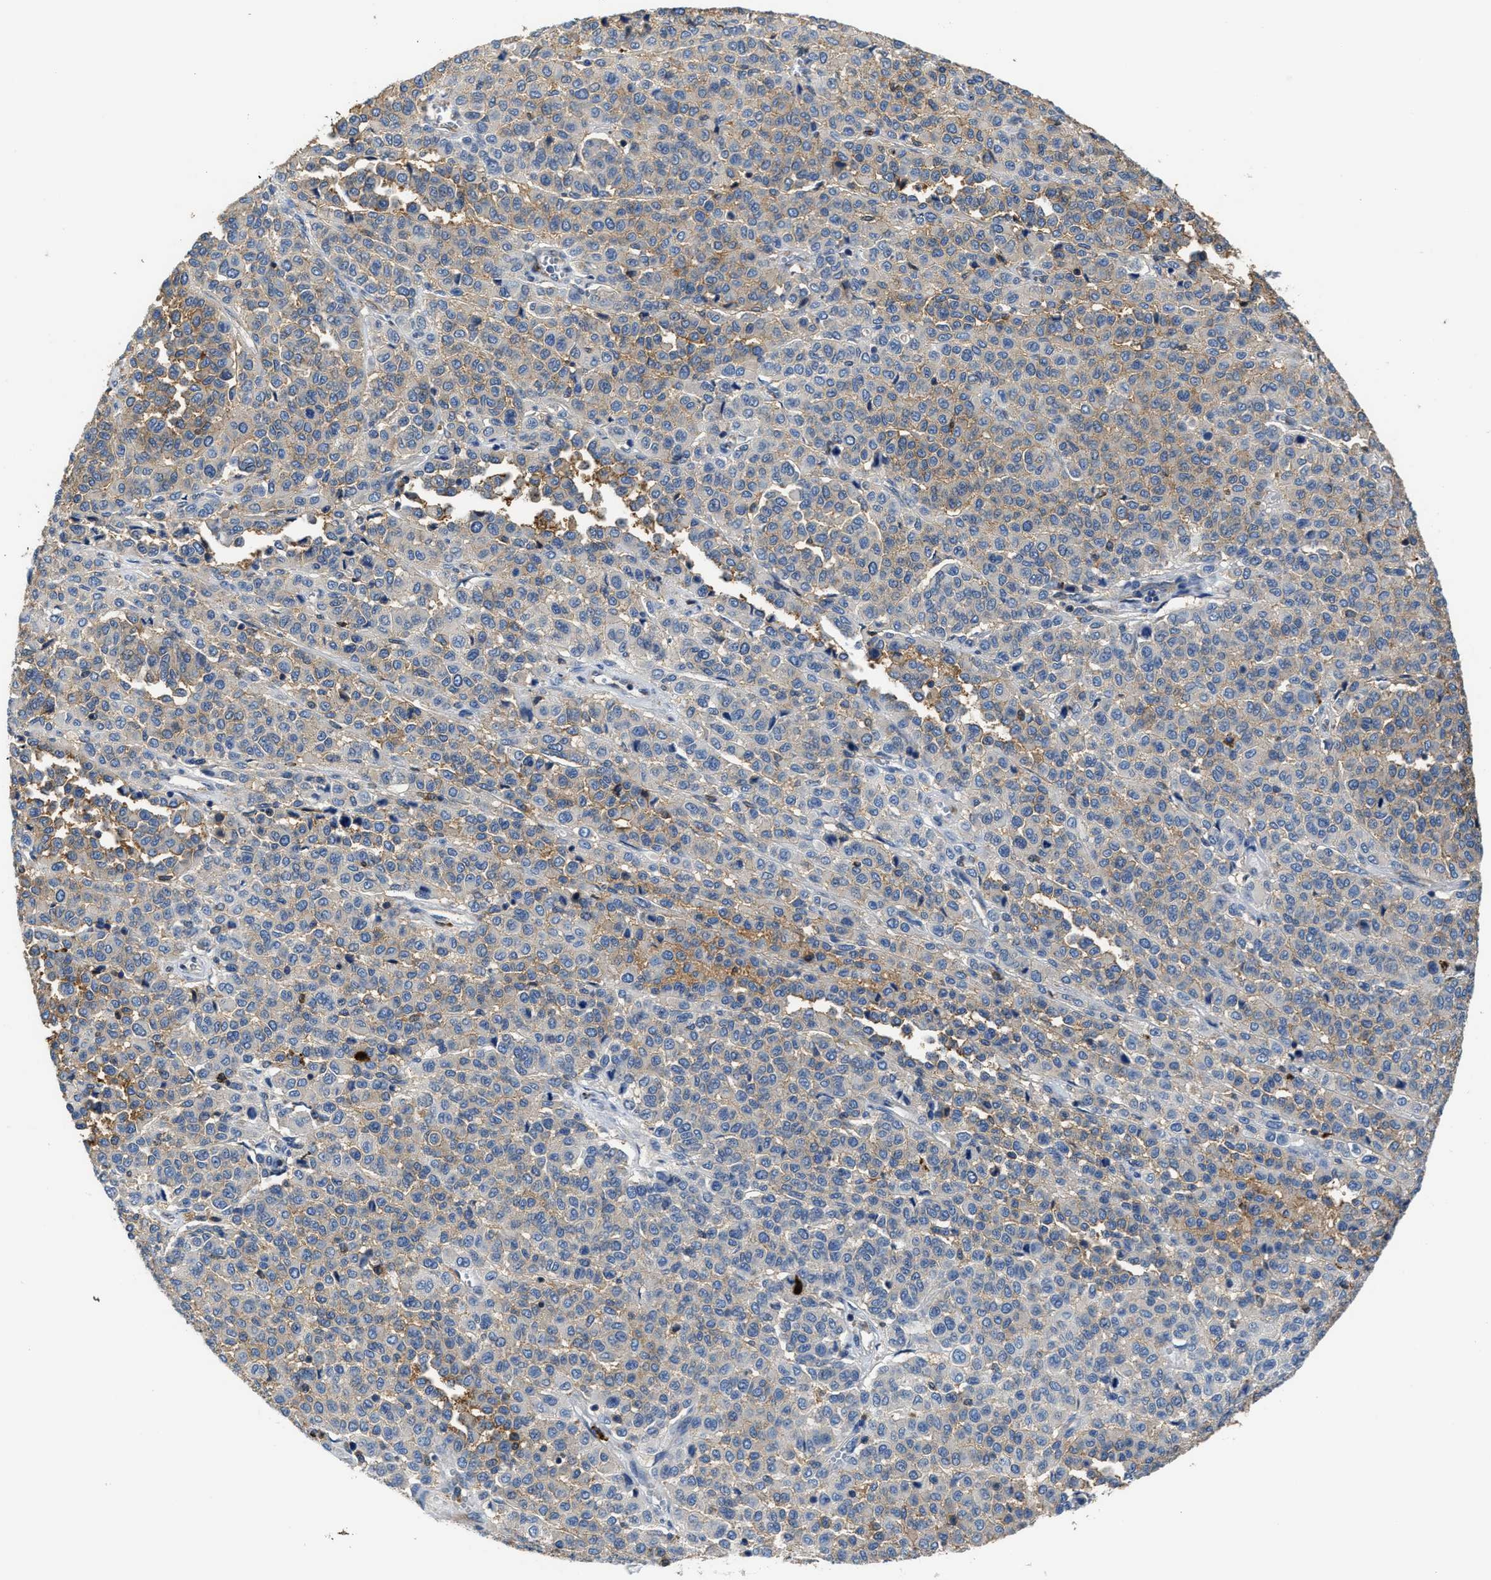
{"staining": {"intensity": "weak", "quantity": "25%-75%", "location": "cytoplasmic/membranous"}, "tissue": "melanoma", "cell_type": "Tumor cells", "image_type": "cancer", "snomed": [{"axis": "morphology", "description": "Malignant melanoma, Metastatic site"}, {"axis": "topography", "description": "Pancreas"}], "caption": "Immunohistochemical staining of human melanoma shows low levels of weak cytoplasmic/membranous expression in approximately 25%-75% of tumor cells.", "gene": "TRAF6", "patient": {"sex": "female", "age": 30}}